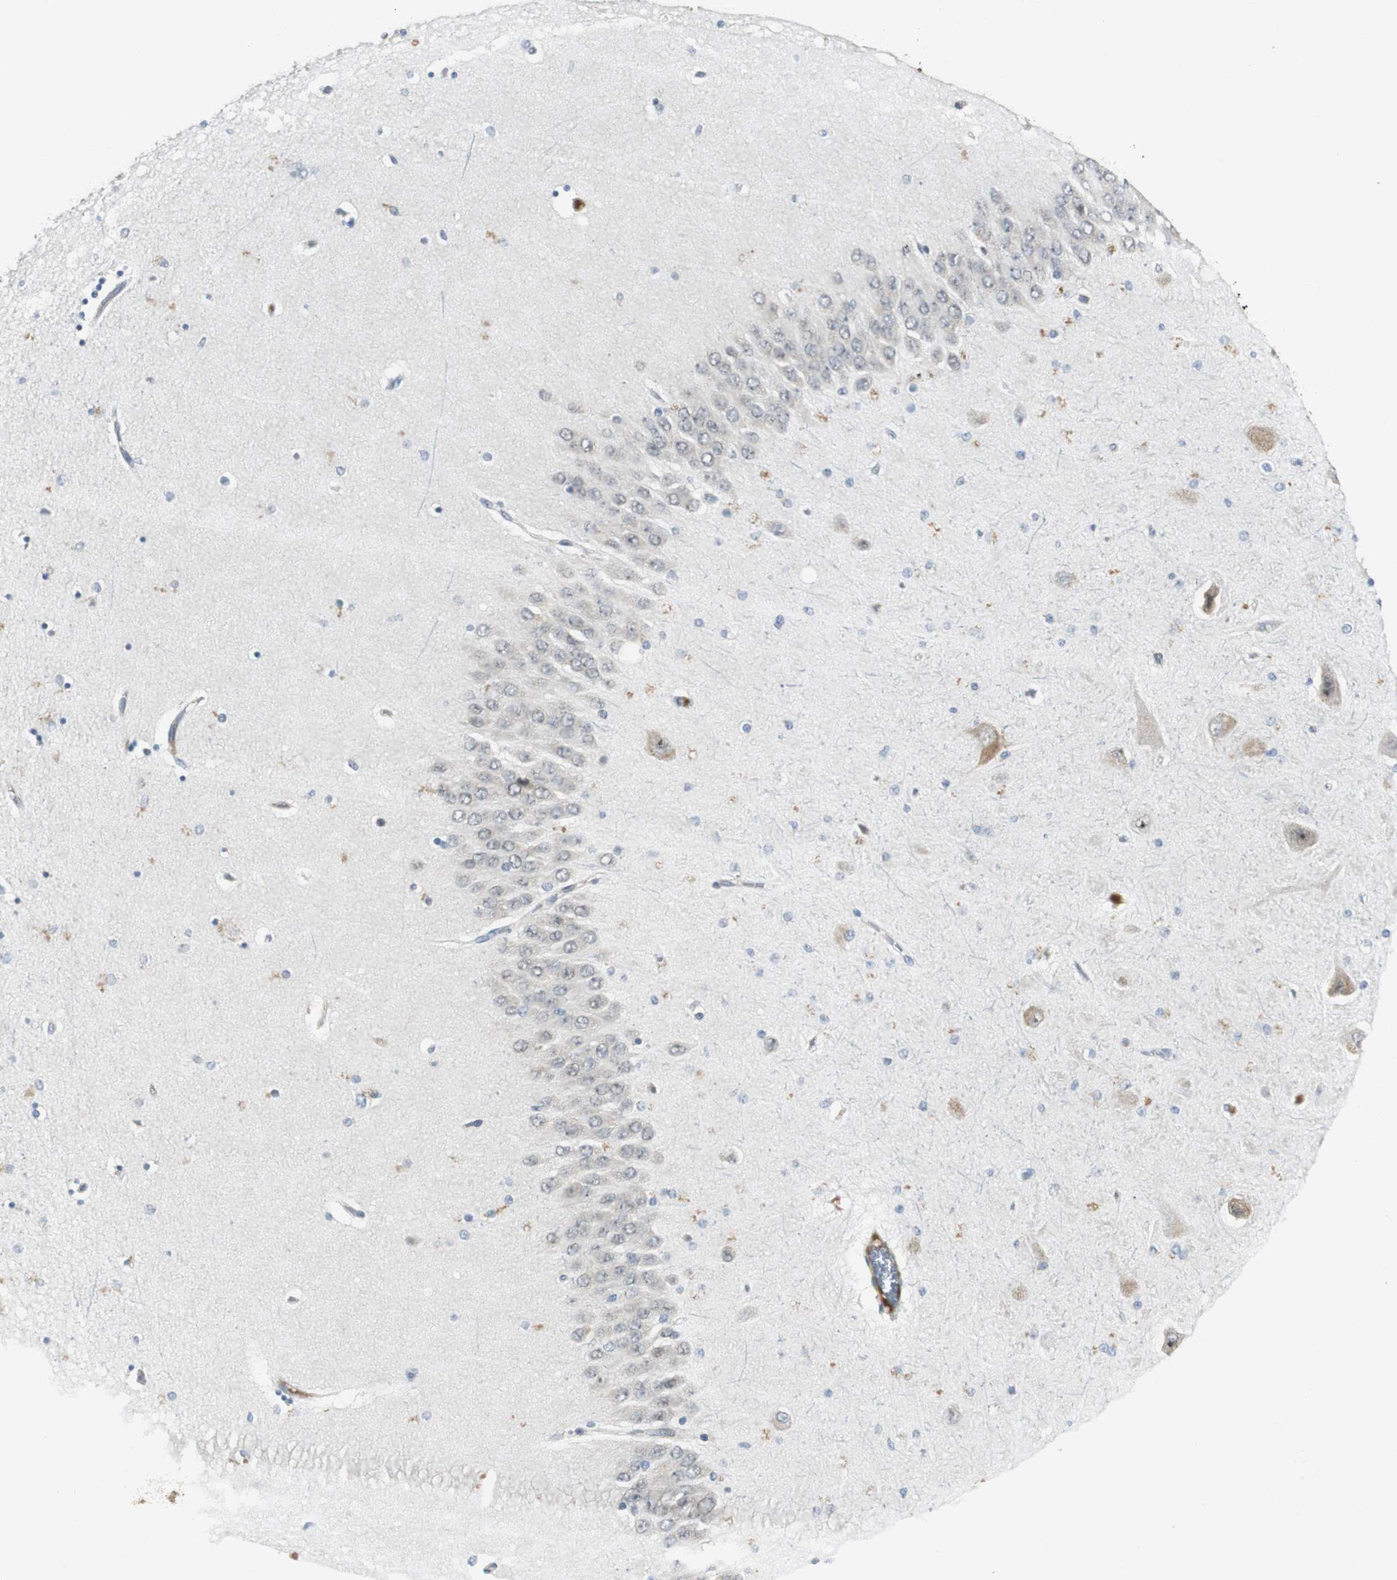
{"staining": {"intensity": "negative", "quantity": "none", "location": "none"}, "tissue": "hippocampus", "cell_type": "Glial cells", "image_type": "normal", "snomed": [{"axis": "morphology", "description": "Normal tissue, NOS"}, {"axis": "topography", "description": "Hippocampus"}], "caption": "Image shows no significant protein positivity in glial cells of benign hippocampus.", "gene": "FHL2", "patient": {"sex": "female", "age": 54}}